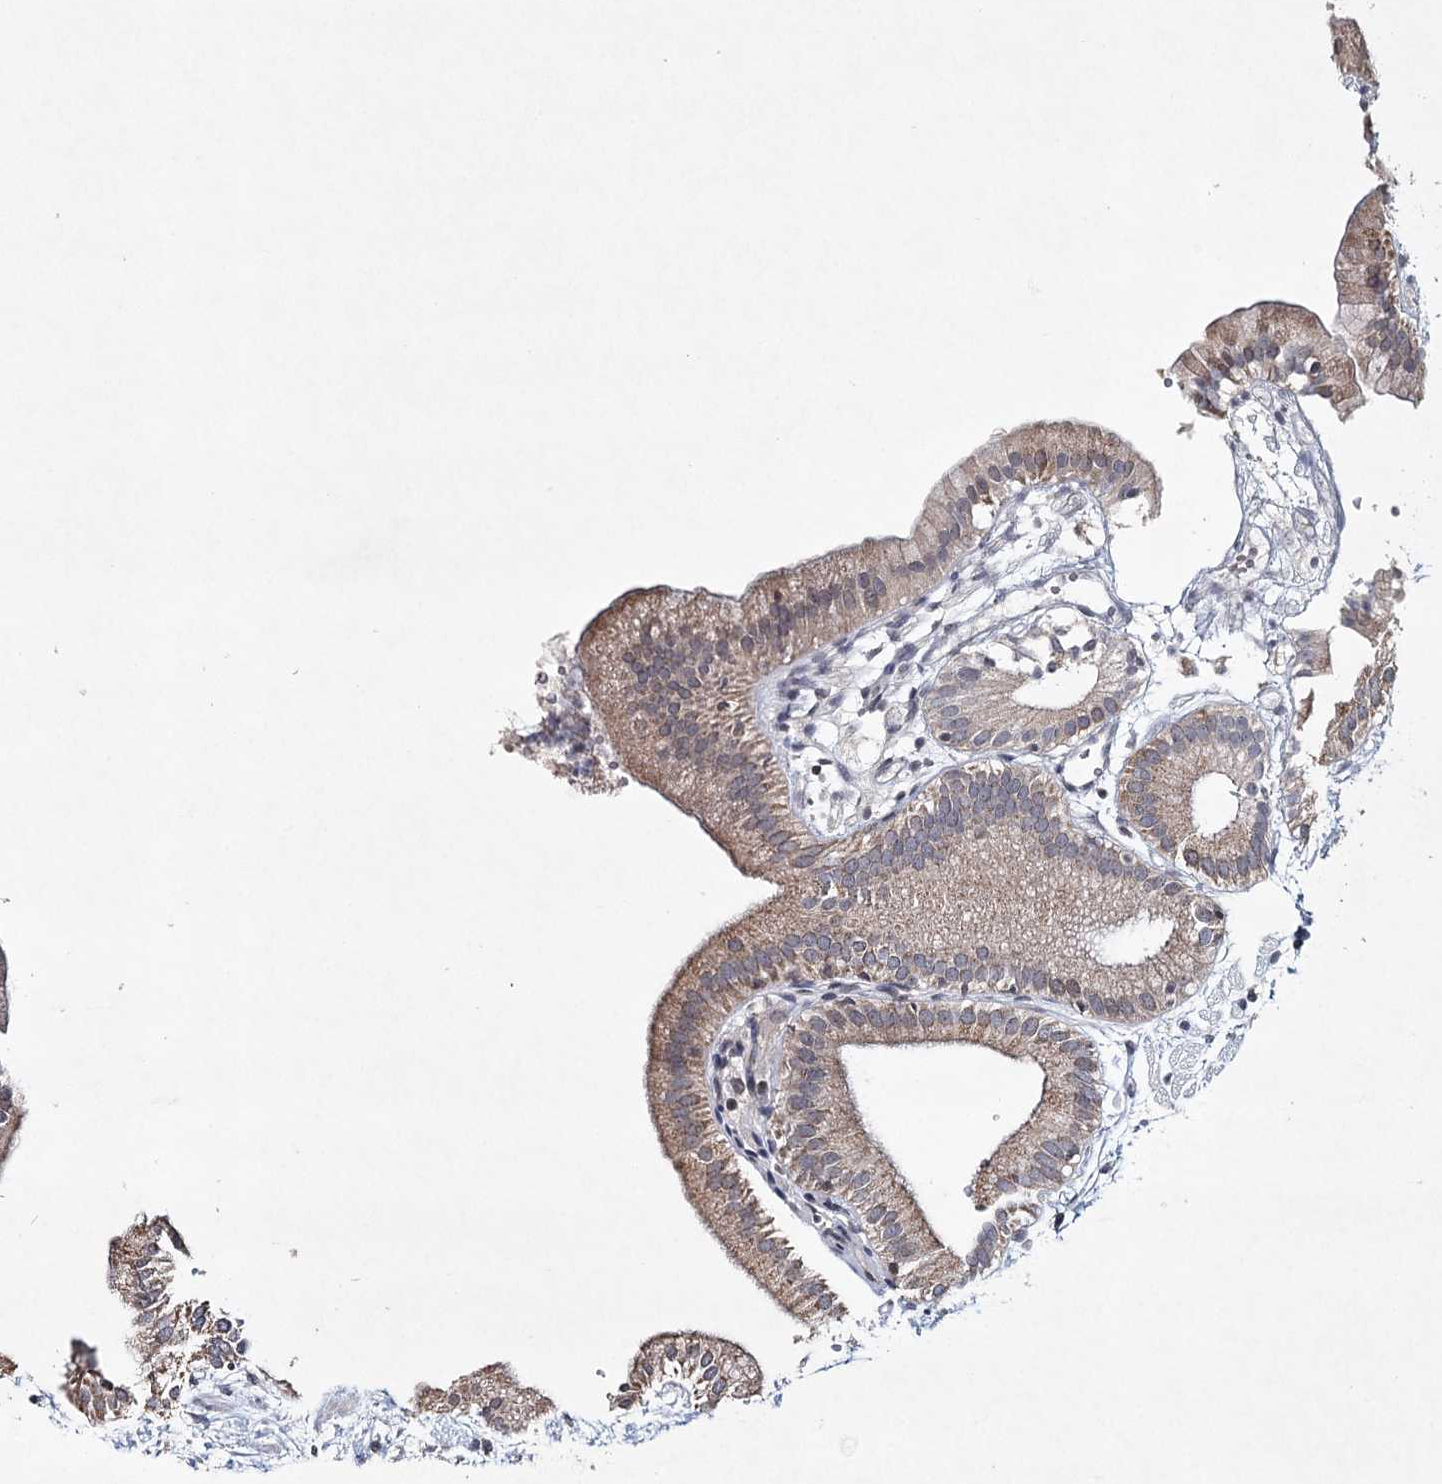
{"staining": {"intensity": "moderate", "quantity": ">75%", "location": "cytoplasmic/membranous"}, "tissue": "gallbladder", "cell_type": "Glandular cells", "image_type": "normal", "snomed": [{"axis": "morphology", "description": "Normal tissue, NOS"}, {"axis": "topography", "description": "Gallbladder"}], "caption": "This photomicrograph demonstrates immunohistochemistry (IHC) staining of normal gallbladder, with medium moderate cytoplasmic/membranous positivity in approximately >75% of glandular cells.", "gene": "ICOS", "patient": {"sex": "male", "age": 55}}